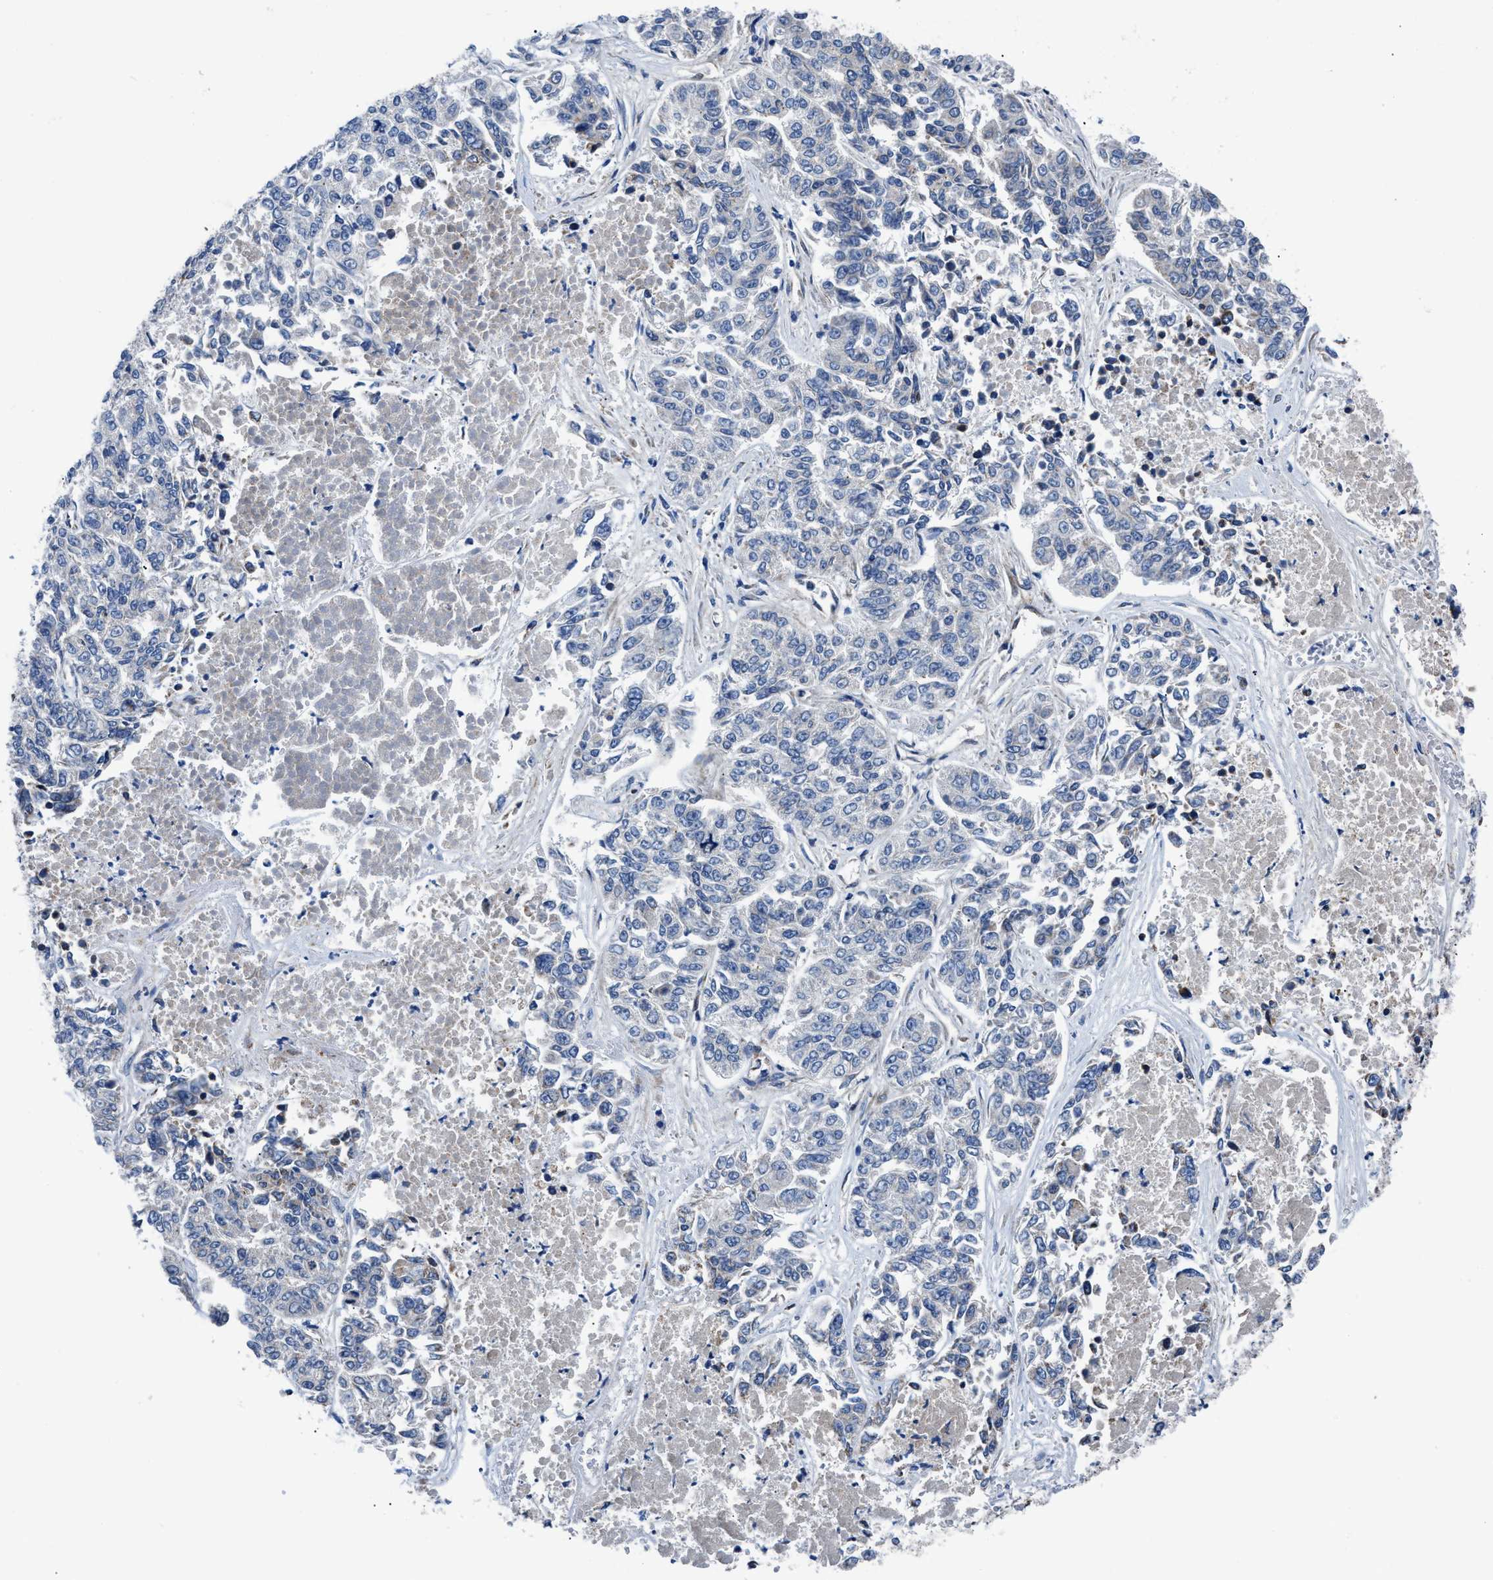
{"staining": {"intensity": "negative", "quantity": "none", "location": "none"}, "tissue": "lung cancer", "cell_type": "Tumor cells", "image_type": "cancer", "snomed": [{"axis": "morphology", "description": "Adenocarcinoma, NOS"}, {"axis": "topography", "description": "Lung"}], "caption": "This is an immunohistochemistry micrograph of human lung cancer (adenocarcinoma). There is no expression in tumor cells.", "gene": "LMO2", "patient": {"sex": "male", "age": 84}}